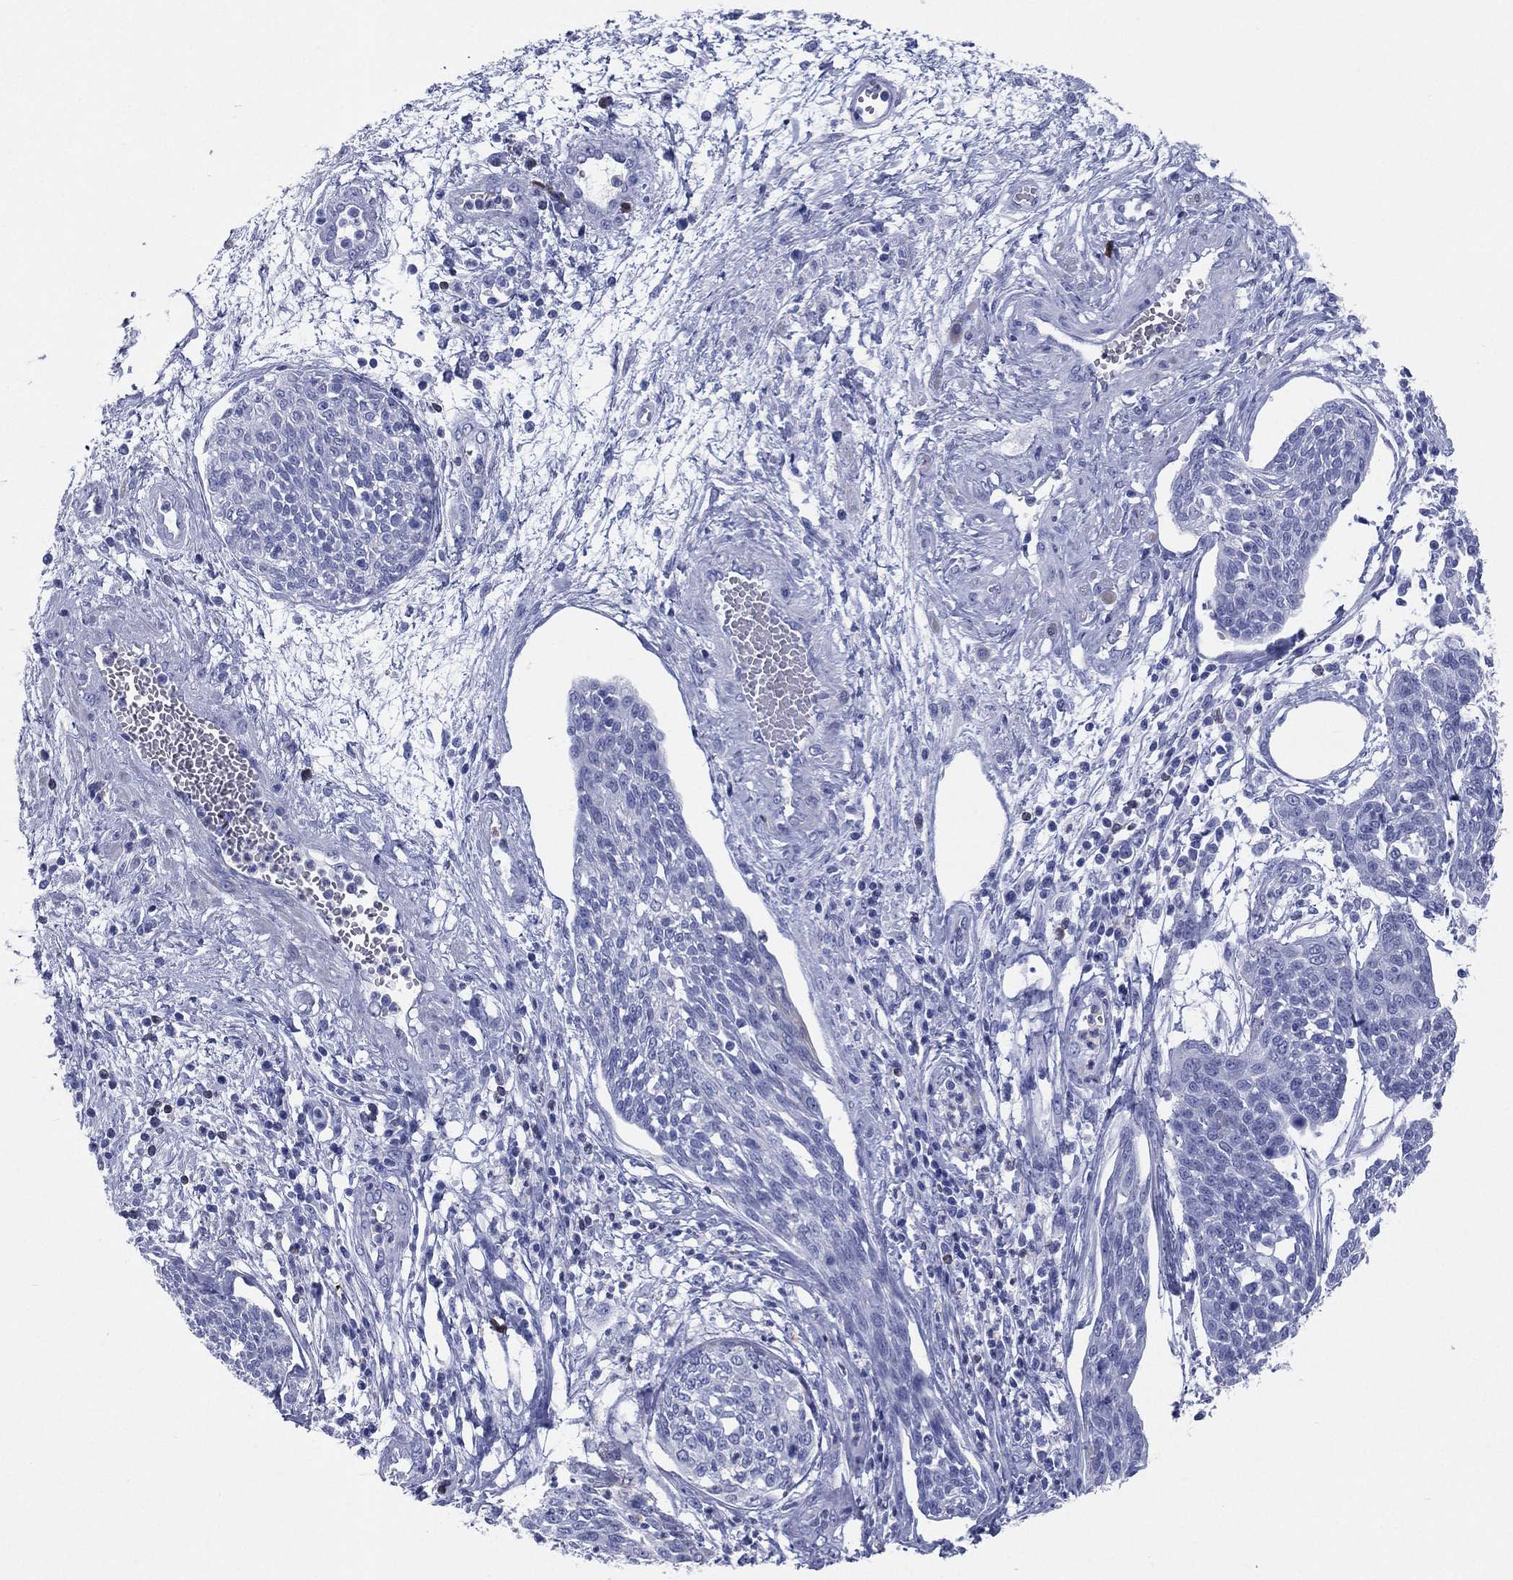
{"staining": {"intensity": "negative", "quantity": "none", "location": "none"}, "tissue": "cervical cancer", "cell_type": "Tumor cells", "image_type": "cancer", "snomed": [{"axis": "morphology", "description": "Squamous cell carcinoma, NOS"}, {"axis": "topography", "description": "Cervix"}], "caption": "This micrograph is of cervical cancer (squamous cell carcinoma) stained with immunohistochemistry (IHC) to label a protein in brown with the nuclei are counter-stained blue. There is no staining in tumor cells.", "gene": "CD79A", "patient": {"sex": "female", "age": 34}}